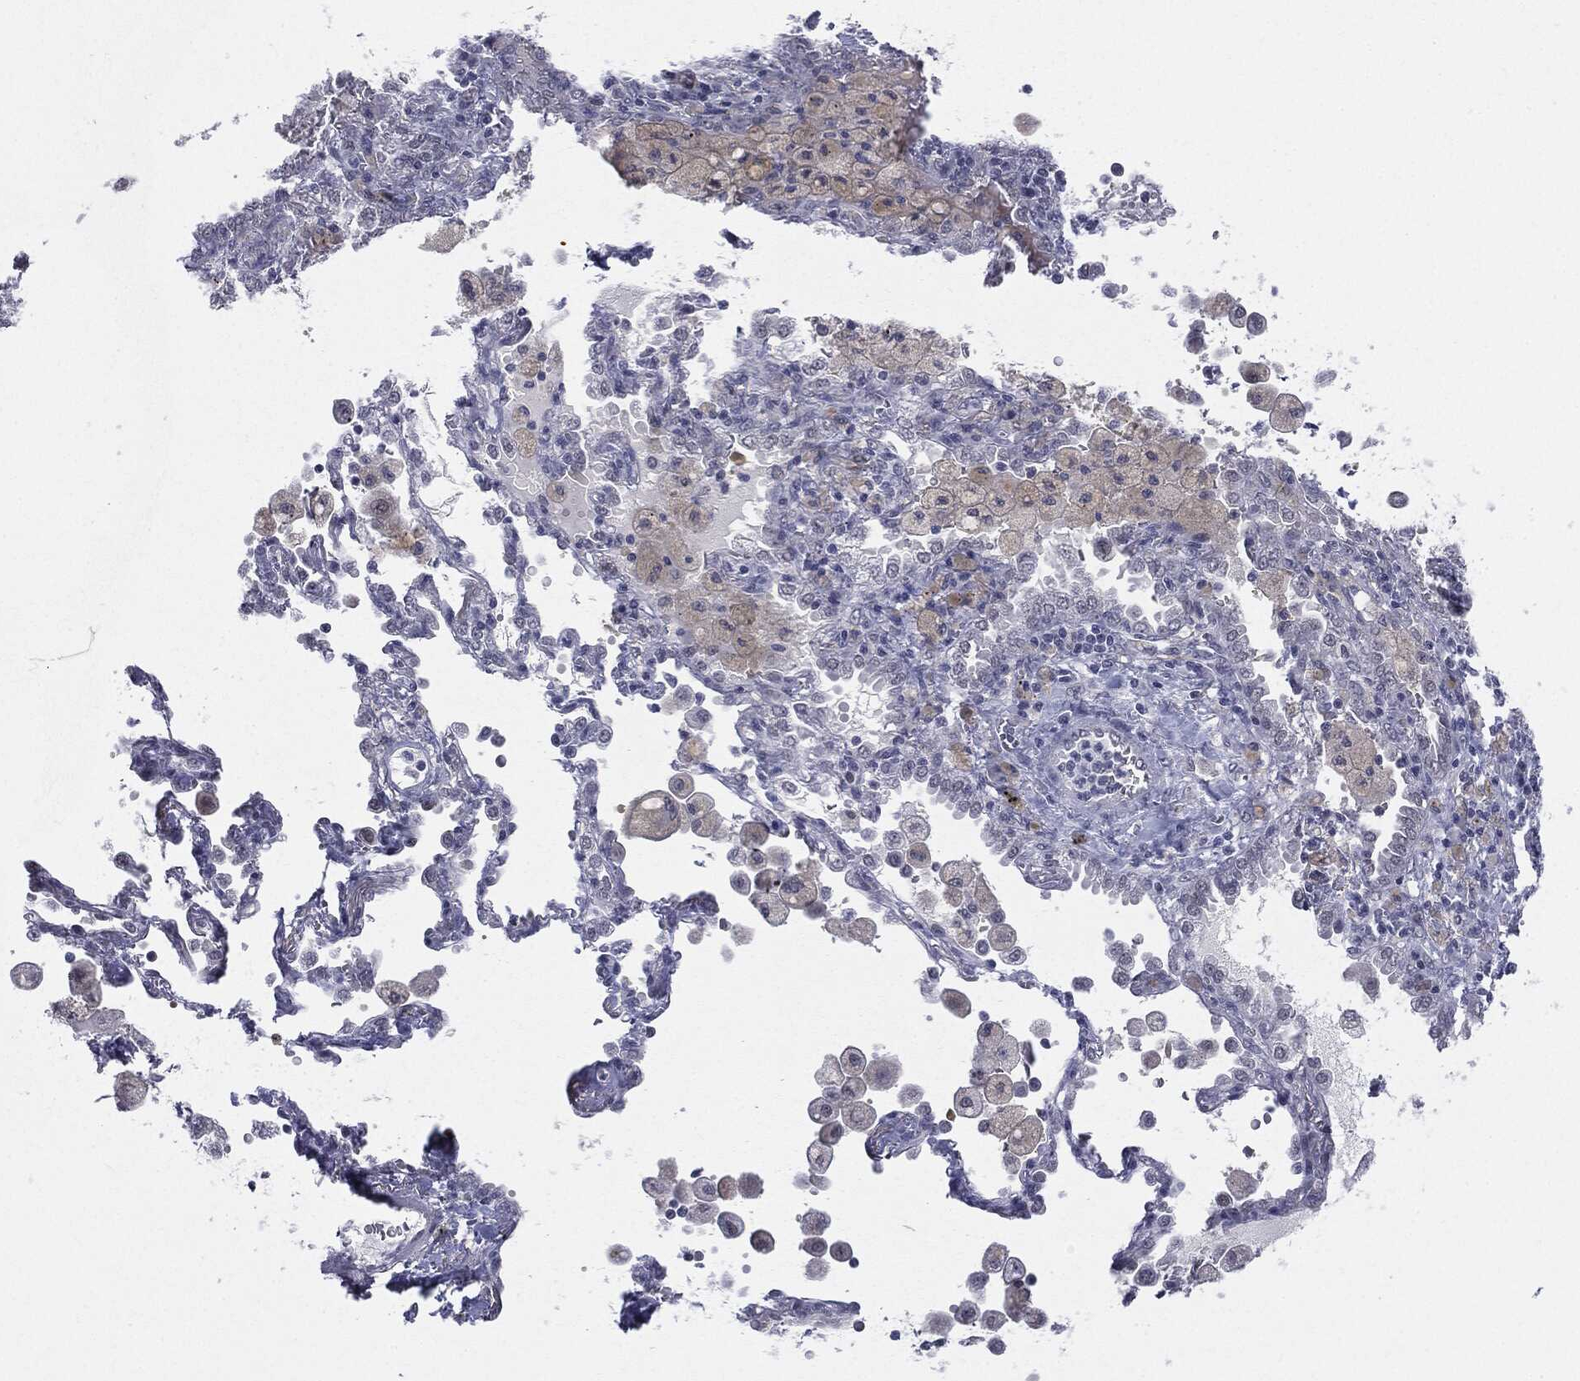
{"staining": {"intensity": "negative", "quantity": "none", "location": "none"}, "tissue": "lung cancer", "cell_type": "Tumor cells", "image_type": "cancer", "snomed": [{"axis": "morphology", "description": "Adenocarcinoma, NOS"}, {"axis": "topography", "description": "Lung"}], "caption": "A high-resolution micrograph shows immunohistochemistry staining of lung cancer, which reveals no significant expression in tumor cells.", "gene": "SLC5A5", "patient": {"sex": "female", "age": 61}}